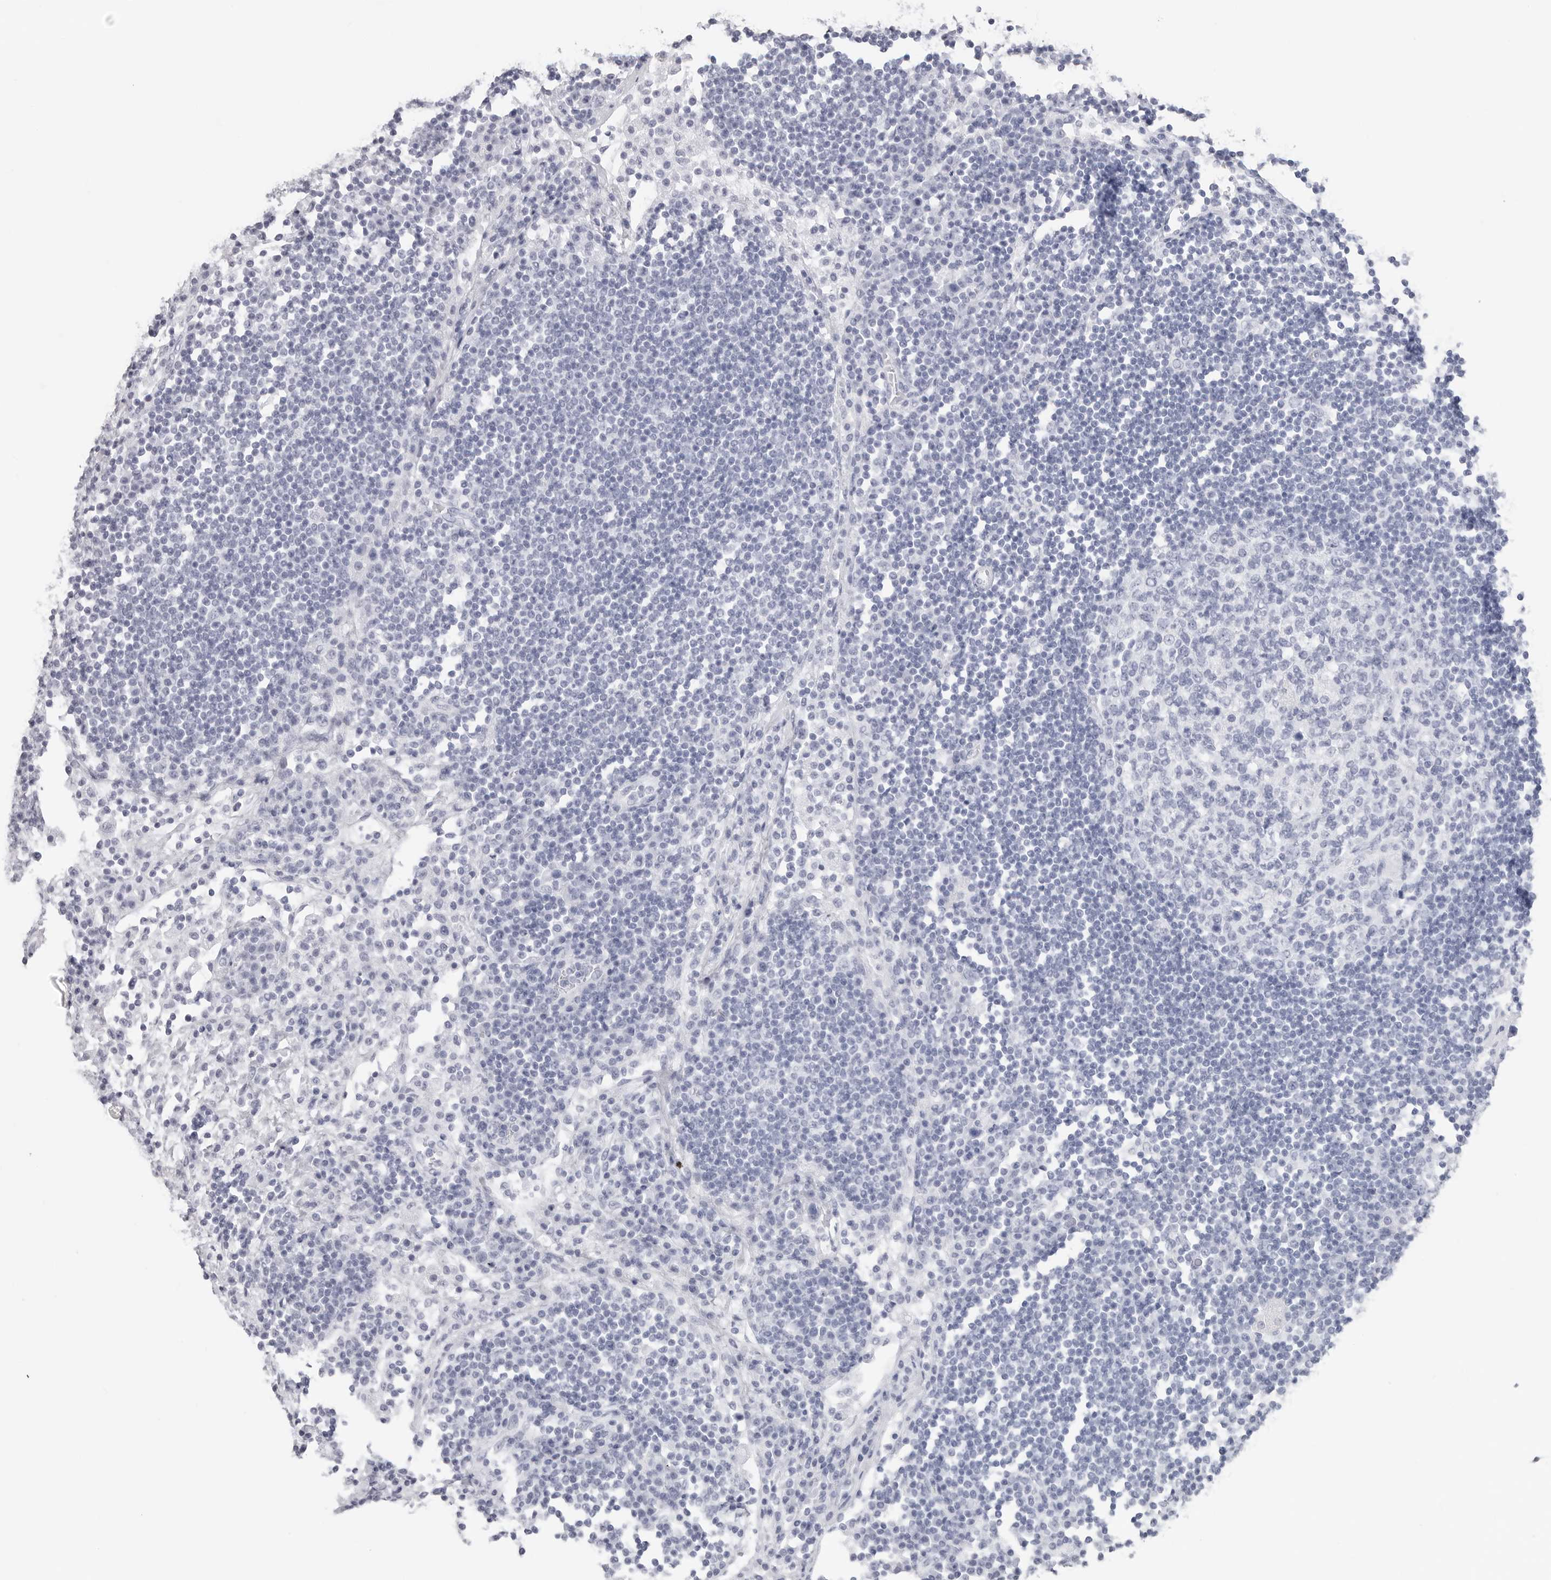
{"staining": {"intensity": "negative", "quantity": "none", "location": "none"}, "tissue": "lymph node", "cell_type": "Germinal center cells", "image_type": "normal", "snomed": [{"axis": "morphology", "description": "Normal tissue, NOS"}, {"axis": "topography", "description": "Lymph node"}], "caption": "Immunohistochemistry micrograph of benign lymph node: lymph node stained with DAB exhibits no significant protein staining in germinal center cells.", "gene": "CST2", "patient": {"sex": "female", "age": 53}}